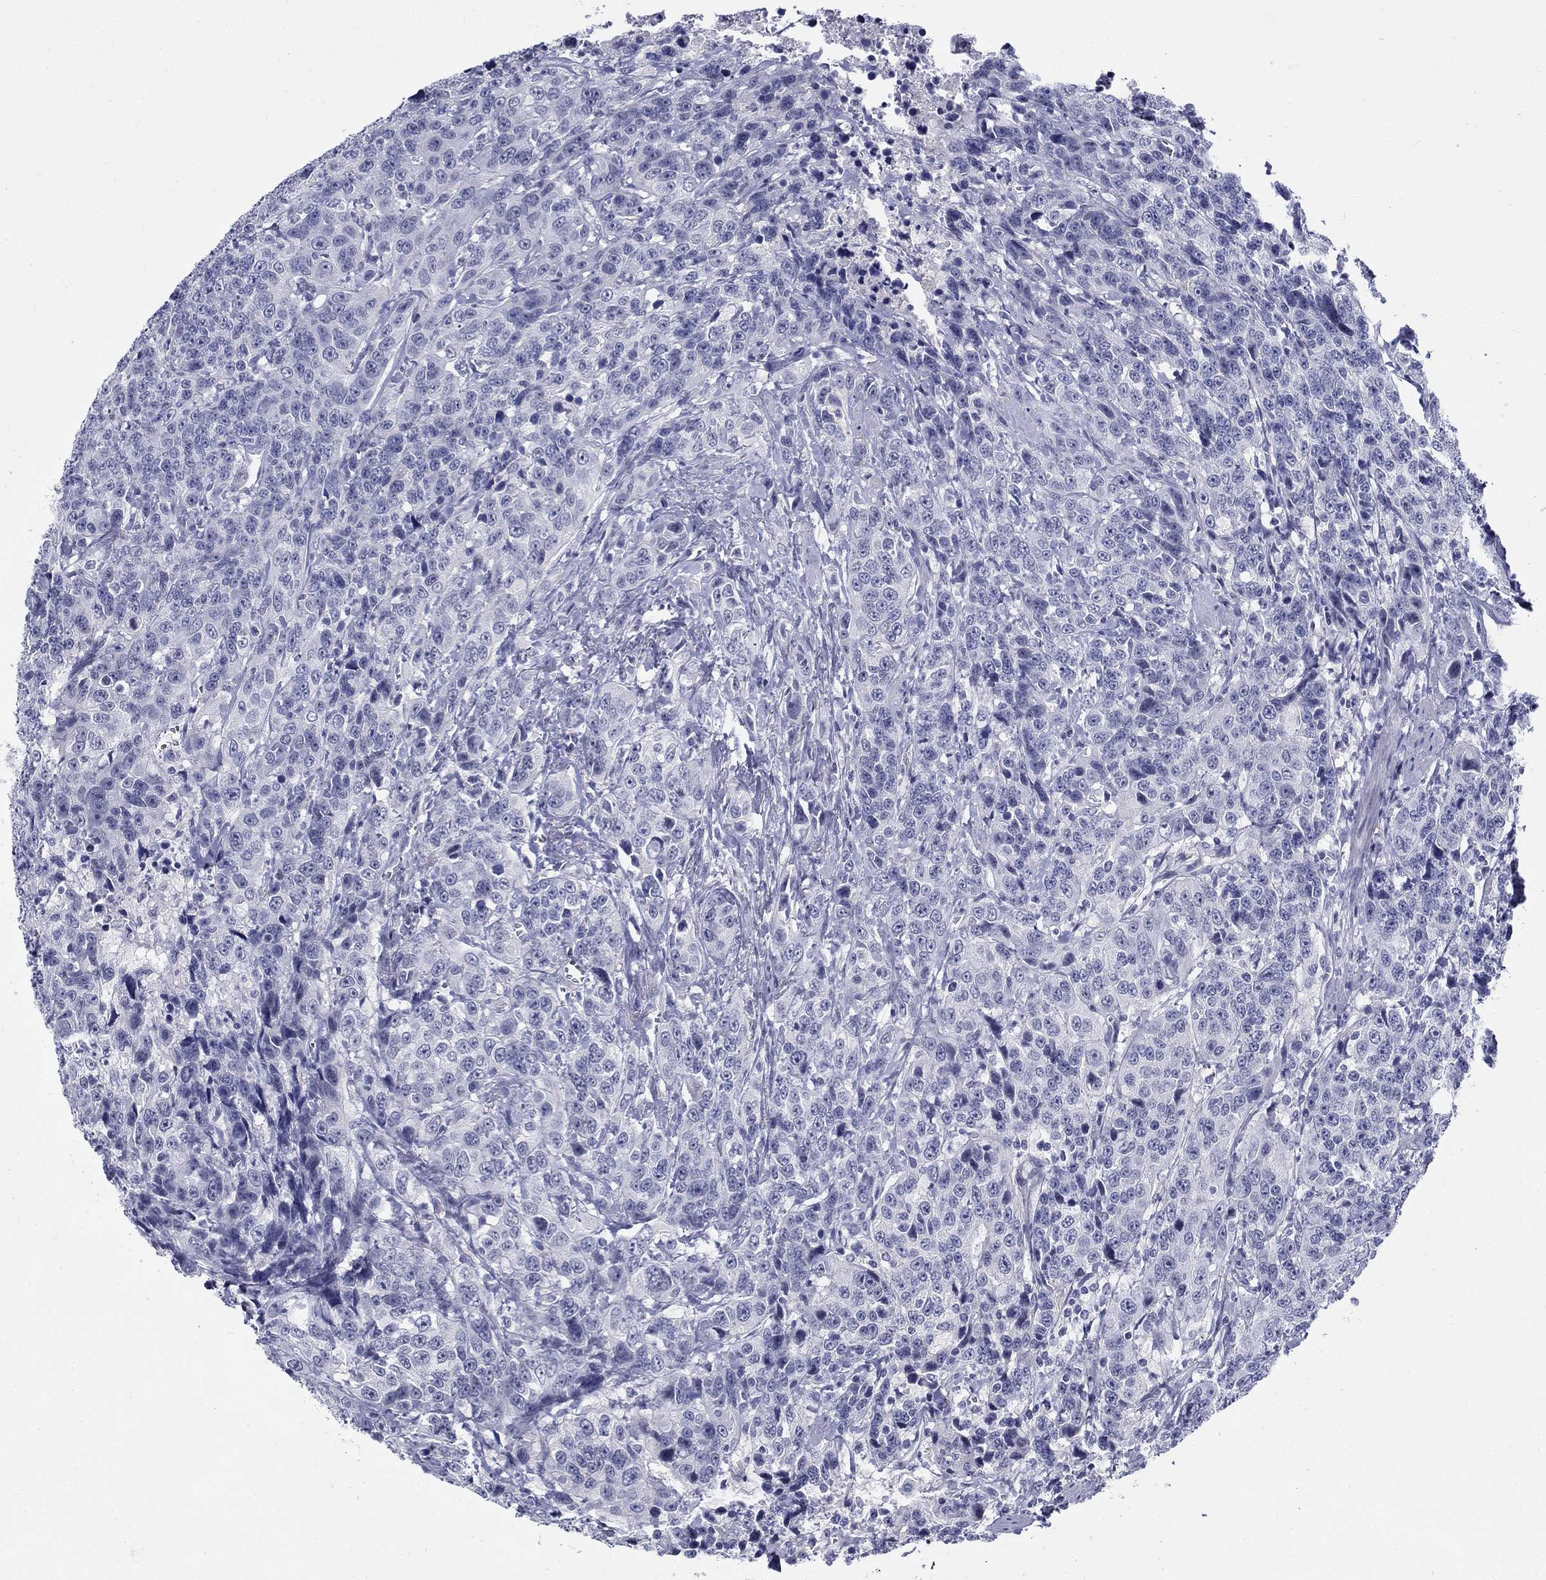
{"staining": {"intensity": "negative", "quantity": "none", "location": "none"}, "tissue": "urothelial cancer", "cell_type": "Tumor cells", "image_type": "cancer", "snomed": [{"axis": "morphology", "description": "Urothelial carcinoma, NOS"}, {"axis": "morphology", "description": "Urothelial carcinoma, High grade"}, {"axis": "topography", "description": "Urinary bladder"}], "caption": "Immunohistochemistry (IHC) image of high-grade urothelial carcinoma stained for a protein (brown), which demonstrates no staining in tumor cells.", "gene": "C4orf19", "patient": {"sex": "female", "age": 73}}